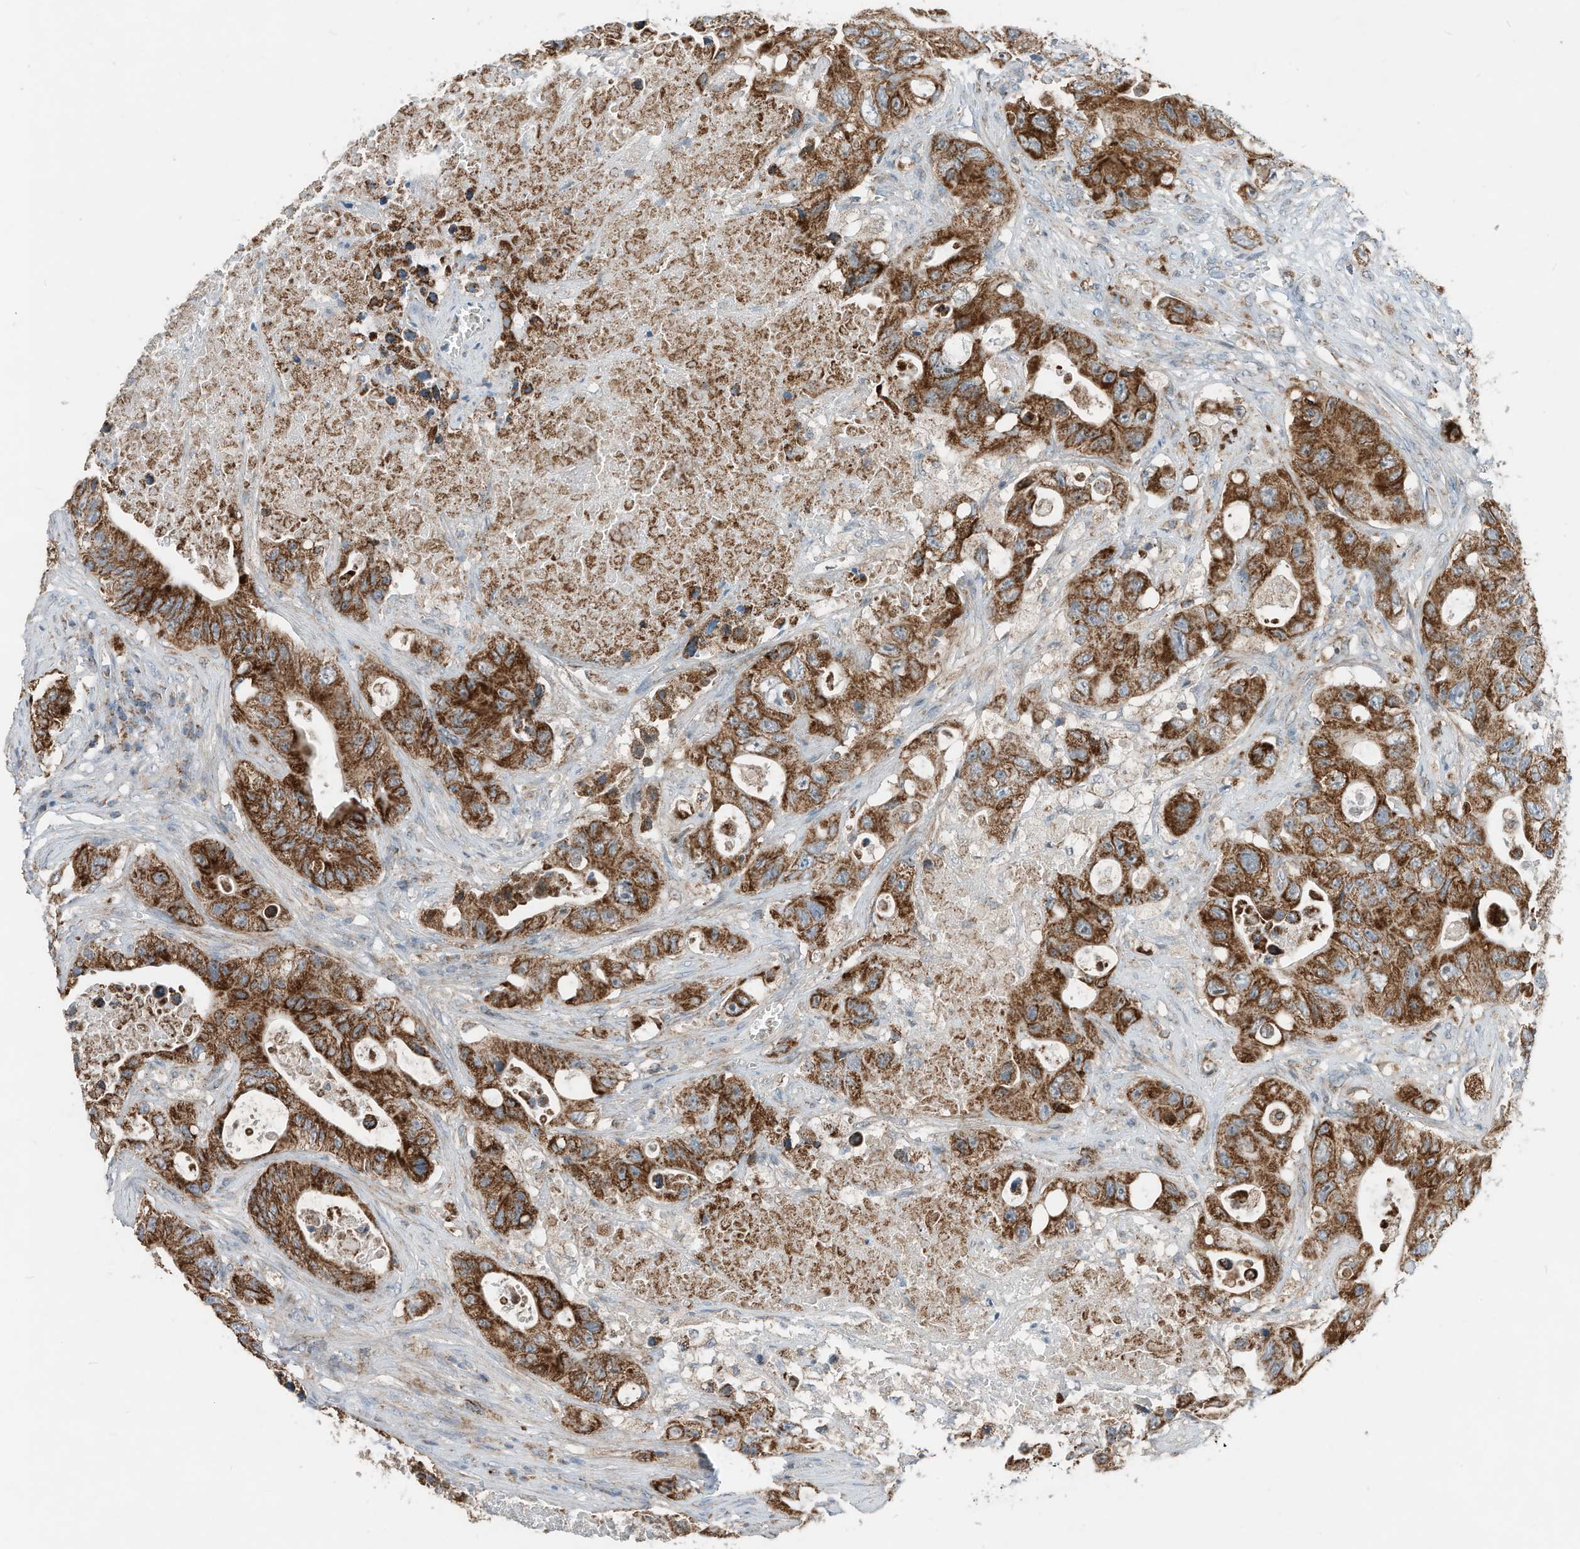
{"staining": {"intensity": "strong", "quantity": ">75%", "location": "cytoplasmic/membranous"}, "tissue": "colorectal cancer", "cell_type": "Tumor cells", "image_type": "cancer", "snomed": [{"axis": "morphology", "description": "Adenocarcinoma, NOS"}, {"axis": "topography", "description": "Colon"}], "caption": "Immunohistochemistry (IHC) photomicrograph of neoplastic tissue: colorectal adenocarcinoma stained using immunohistochemistry exhibits high levels of strong protein expression localized specifically in the cytoplasmic/membranous of tumor cells, appearing as a cytoplasmic/membranous brown color.", "gene": "RMND1", "patient": {"sex": "female", "age": 46}}